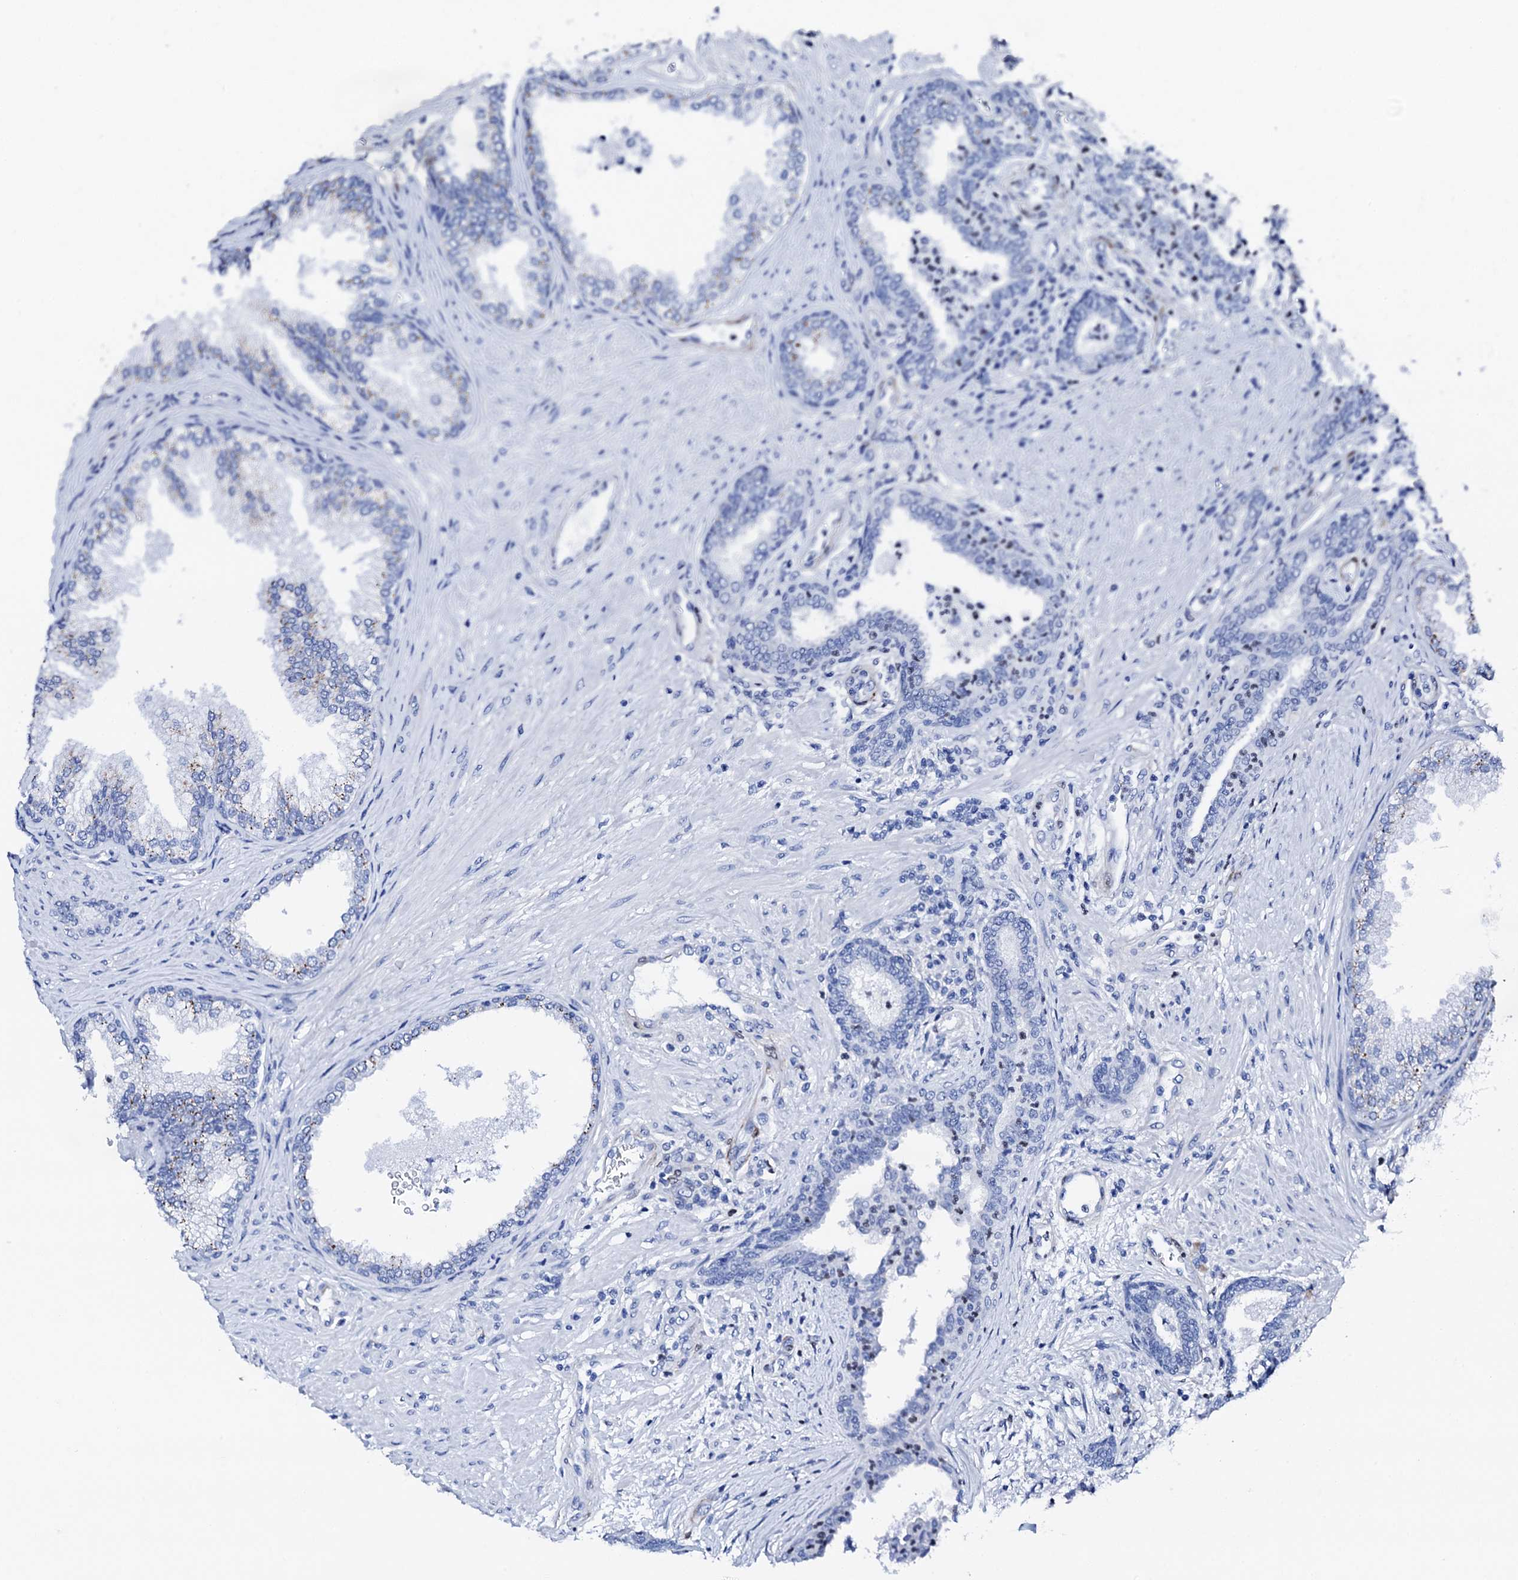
{"staining": {"intensity": "moderate", "quantity": "<25%", "location": "cytoplasmic/membranous"}, "tissue": "prostate", "cell_type": "Glandular cells", "image_type": "normal", "snomed": [{"axis": "morphology", "description": "Normal tissue, NOS"}, {"axis": "topography", "description": "Prostate"}], "caption": "IHC (DAB (3,3'-diaminobenzidine)) staining of benign prostate demonstrates moderate cytoplasmic/membranous protein expression in about <25% of glandular cells. (DAB (3,3'-diaminobenzidine) IHC, brown staining for protein, blue staining for nuclei).", "gene": "NRIP2", "patient": {"sex": "male", "age": 76}}